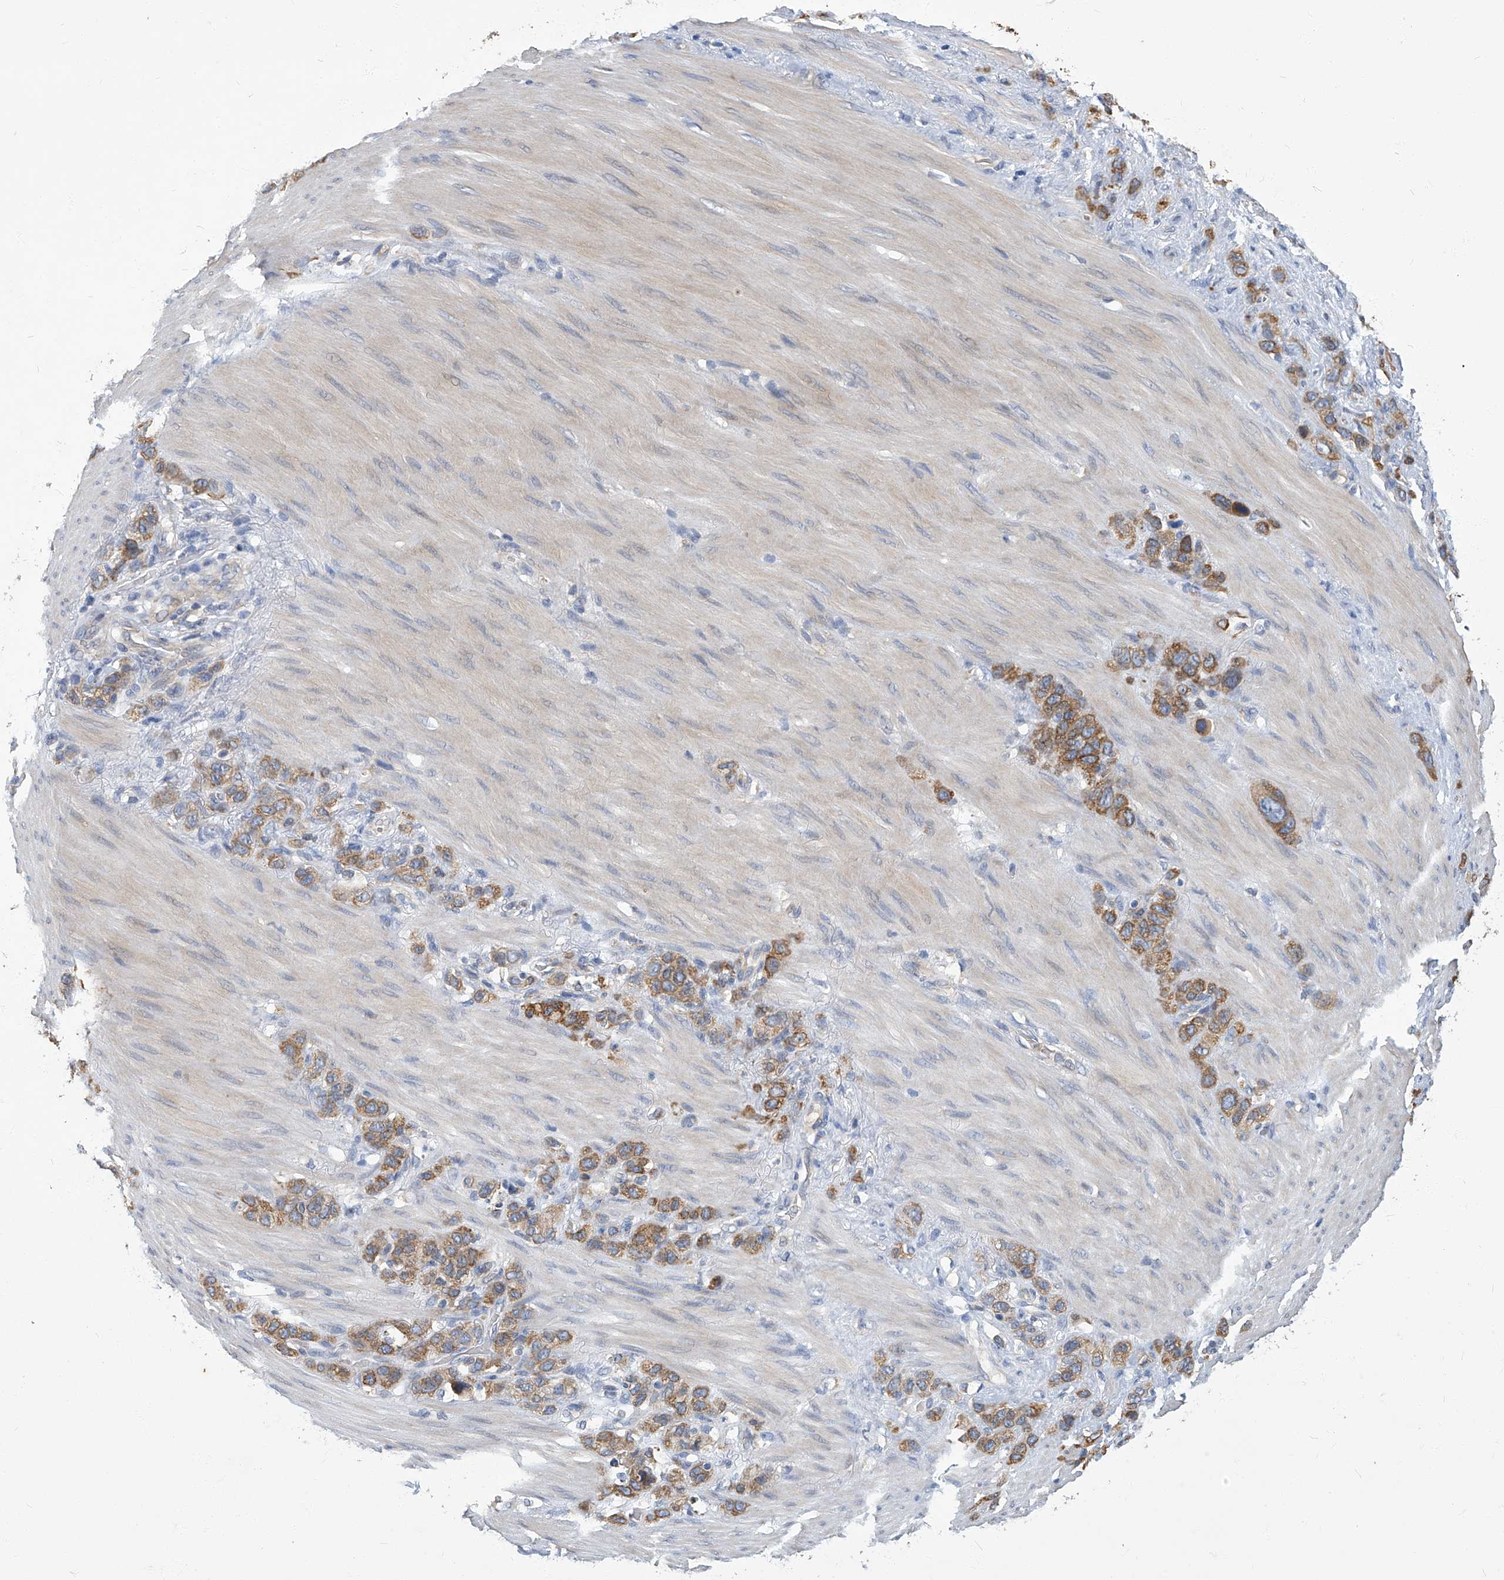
{"staining": {"intensity": "moderate", "quantity": ">75%", "location": "cytoplasmic/membranous"}, "tissue": "stomach cancer", "cell_type": "Tumor cells", "image_type": "cancer", "snomed": [{"axis": "morphology", "description": "Normal tissue, NOS"}, {"axis": "morphology", "description": "Adenocarcinoma, NOS"}, {"axis": "morphology", "description": "Adenocarcinoma, High grade"}, {"axis": "topography", "description": "Stomach, upper"}, {"axis": "topography", "description": "Stomach"}], "caption": "Tumor cells reveal moderate cytoplasmic/membranous staining in about >75% of cells in stomach cancer.", "gene": "TGFBR1", "patient": {"sex": "female", "age": 65}}